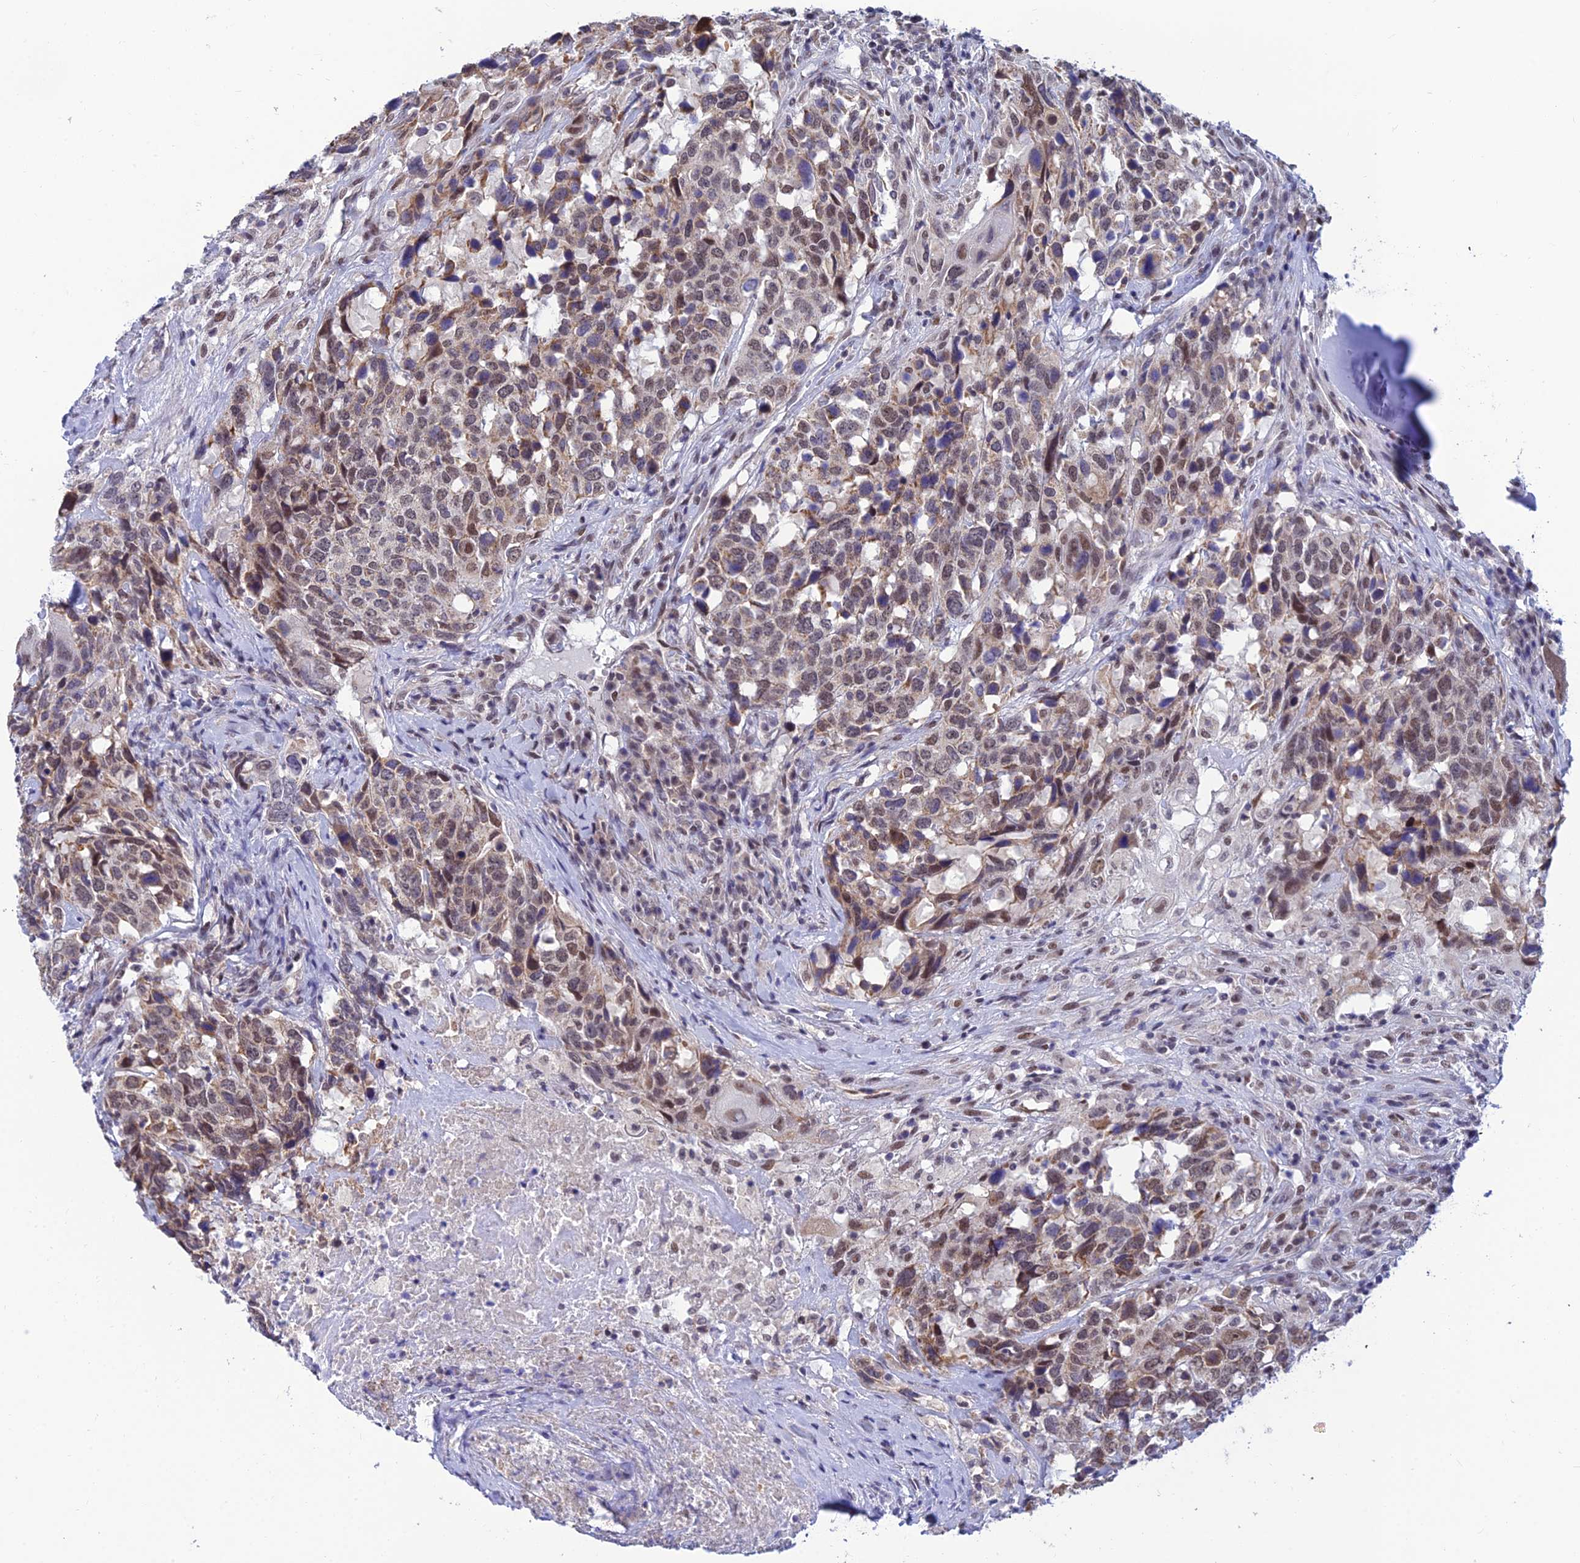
{"staining": {"intensity": "moderate", "quantity": "25%-75%", "location": "cytoplasmic/membranous,nuclear"}, "tissue": "head and neck cancer", "cell_type": "Tumor cells", "image_type": "cancer", "snomed": [{"axis": "morphology", "description": "Squamous cell carcinoma, NOS"}, {"axis": "topography", "description": "Head-Neck"}], "caption": "Protein analysis of head and neck cancer (squamous cell carcinoma) tissue demonstrates moderate cytoplasmic/membranous and nuclear expression in about 25%-75% of tumor cells.", "gene": "C2orf49", "patient": {"sex": "male", "age": 66}}